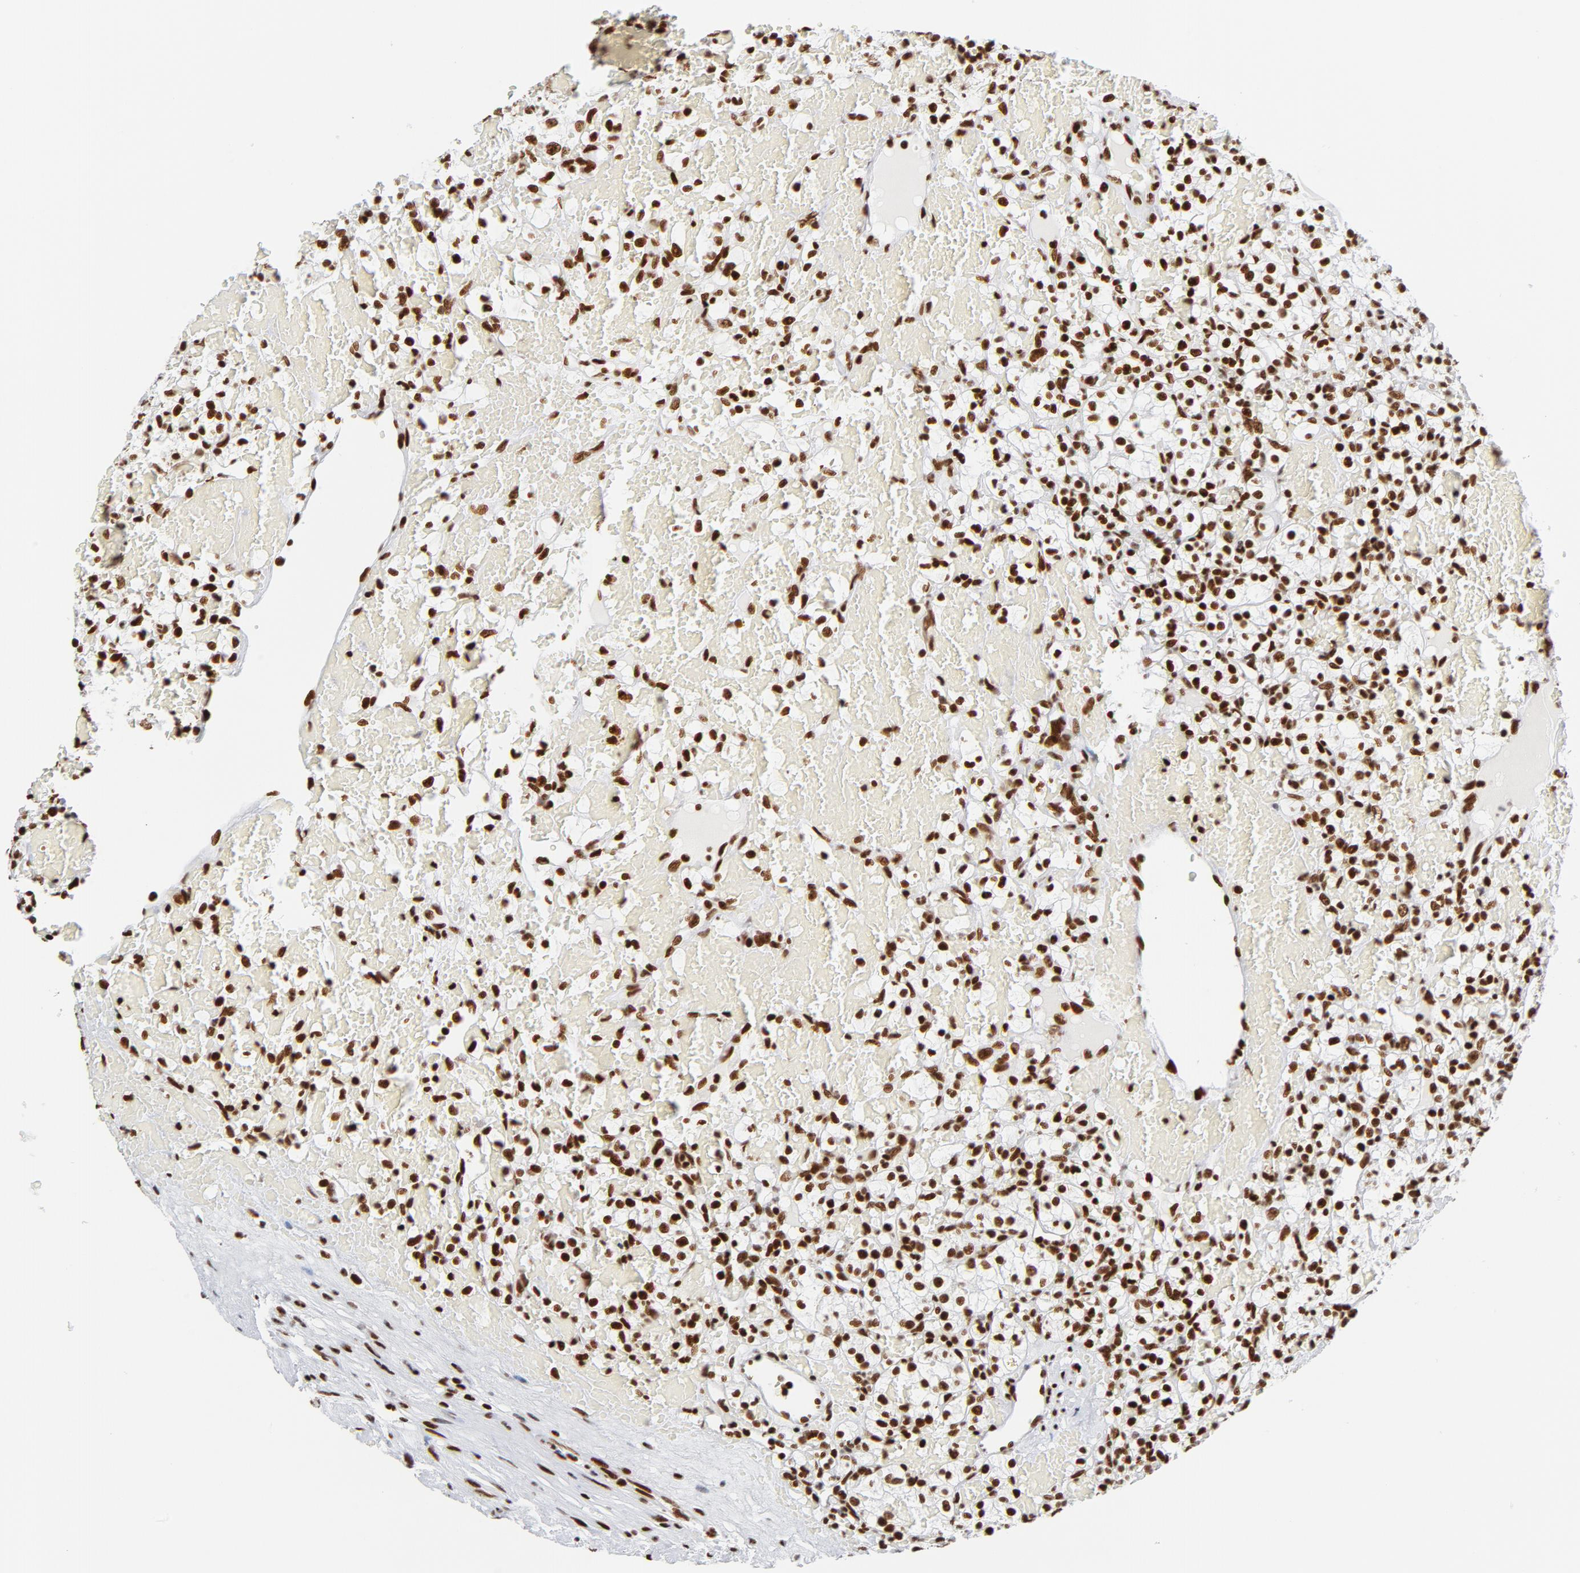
{"staining": {"intensity": "strong", "quantity": ">75%", "location": "nuclear"}, "tissue": "renal cancer", "cell_type": "Tumor cells", "image_type": "cancer", "snomed": [{"axis": "morphology", "description": "Adenocarcinoma, NOS"}, {"axis": "topography", "description": "Kidney"}], "caption": "Immunohistochemical staining of human renal cancer exhibits high levels of strong nuclear staining in approximately >75% of tumor cells.", "gene": "XRCC5", "patient": {"sex": "female", "age": 60}}